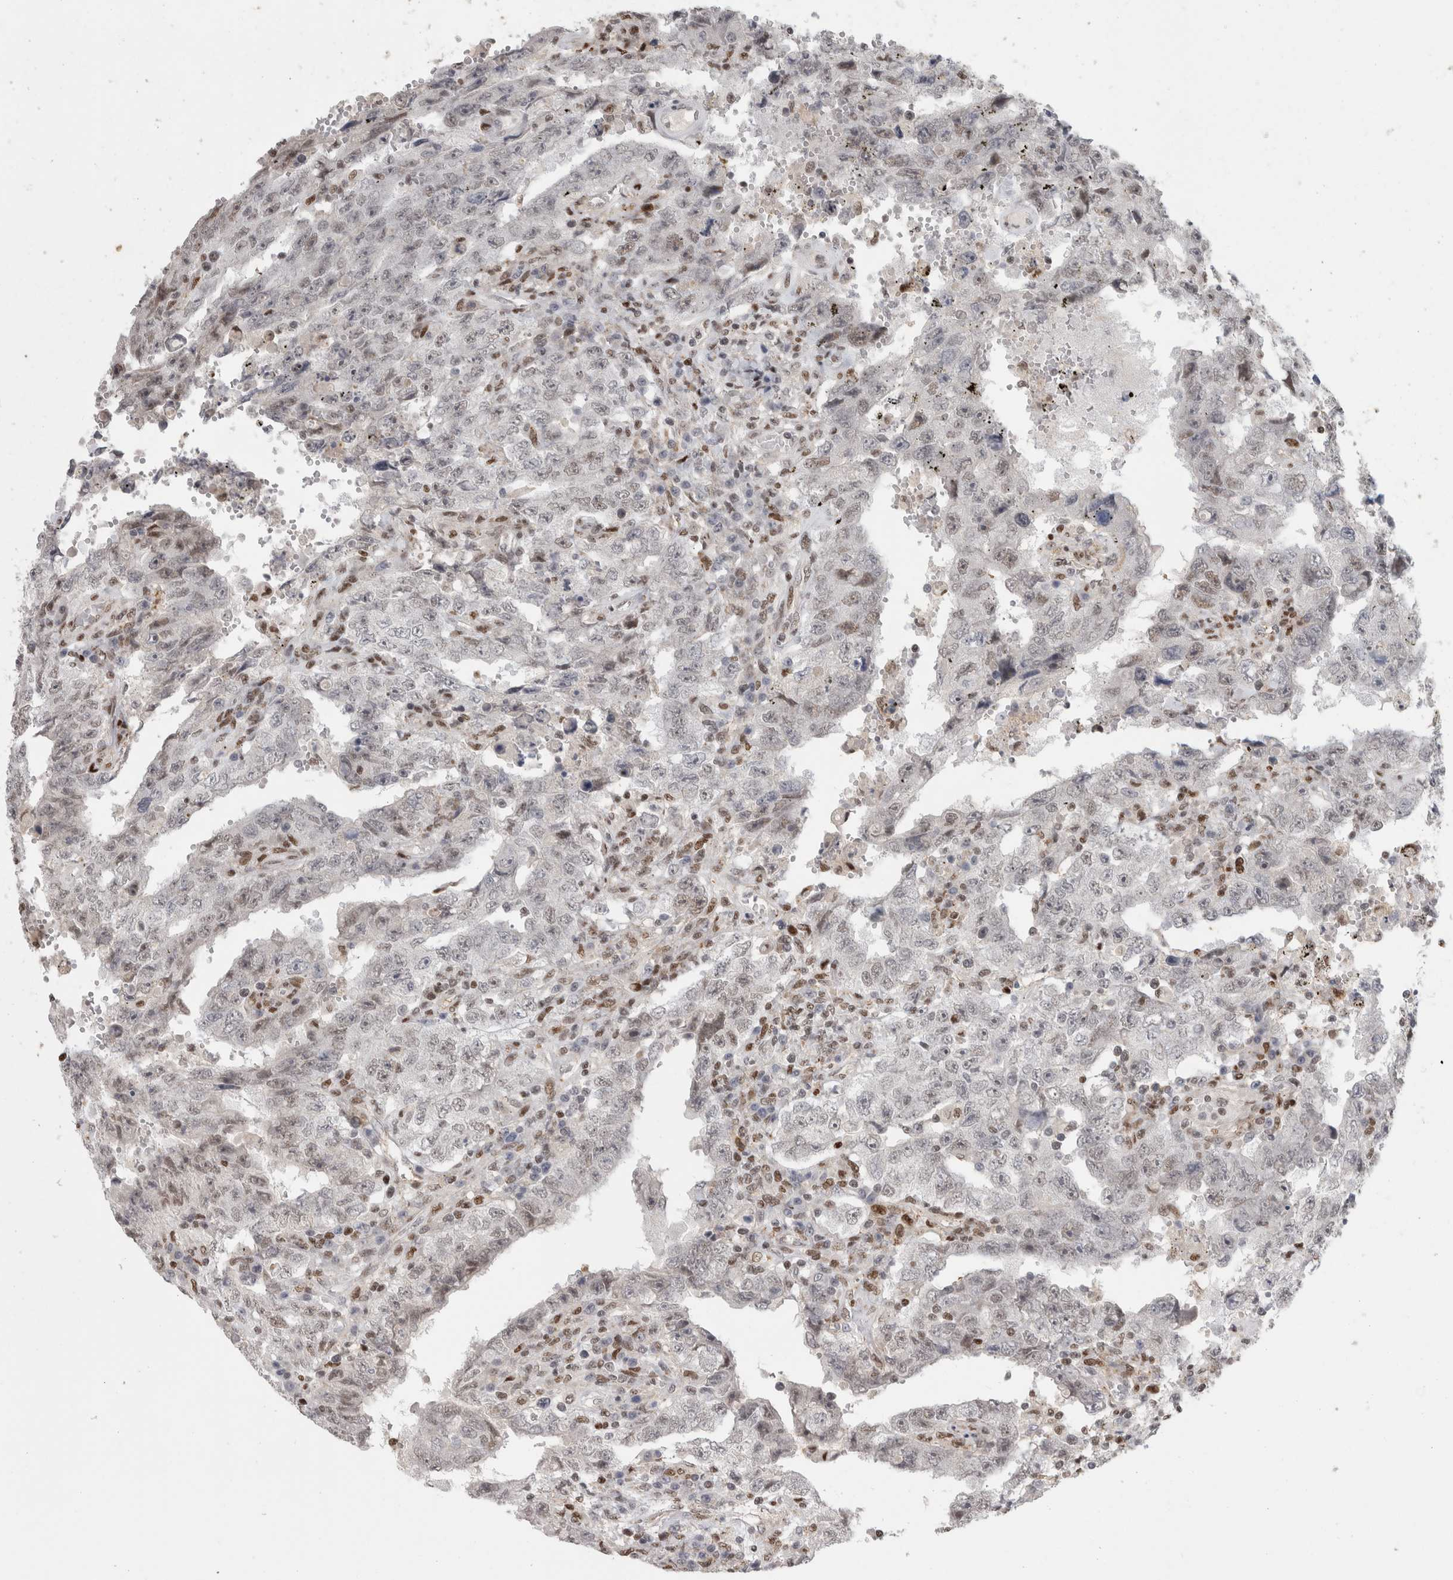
{"staining": {"intensity": "negative", "quantity": "none", "location": "none"}, "tissue": "testis cancer", "cell_type": "Tumor cells", "image_type": "cancer", "snomed": [{"axis": "morphology", "description": "Carcinoma, Embryonal, NOS"}, {"axis": "topography", "description": "Testis"}], "caption": "An image of human embryonal carcinoma (testis) is negative for staining in tumor cells.", "gene": "SRARP", "patient": {"sex": "male", "age": 26}}